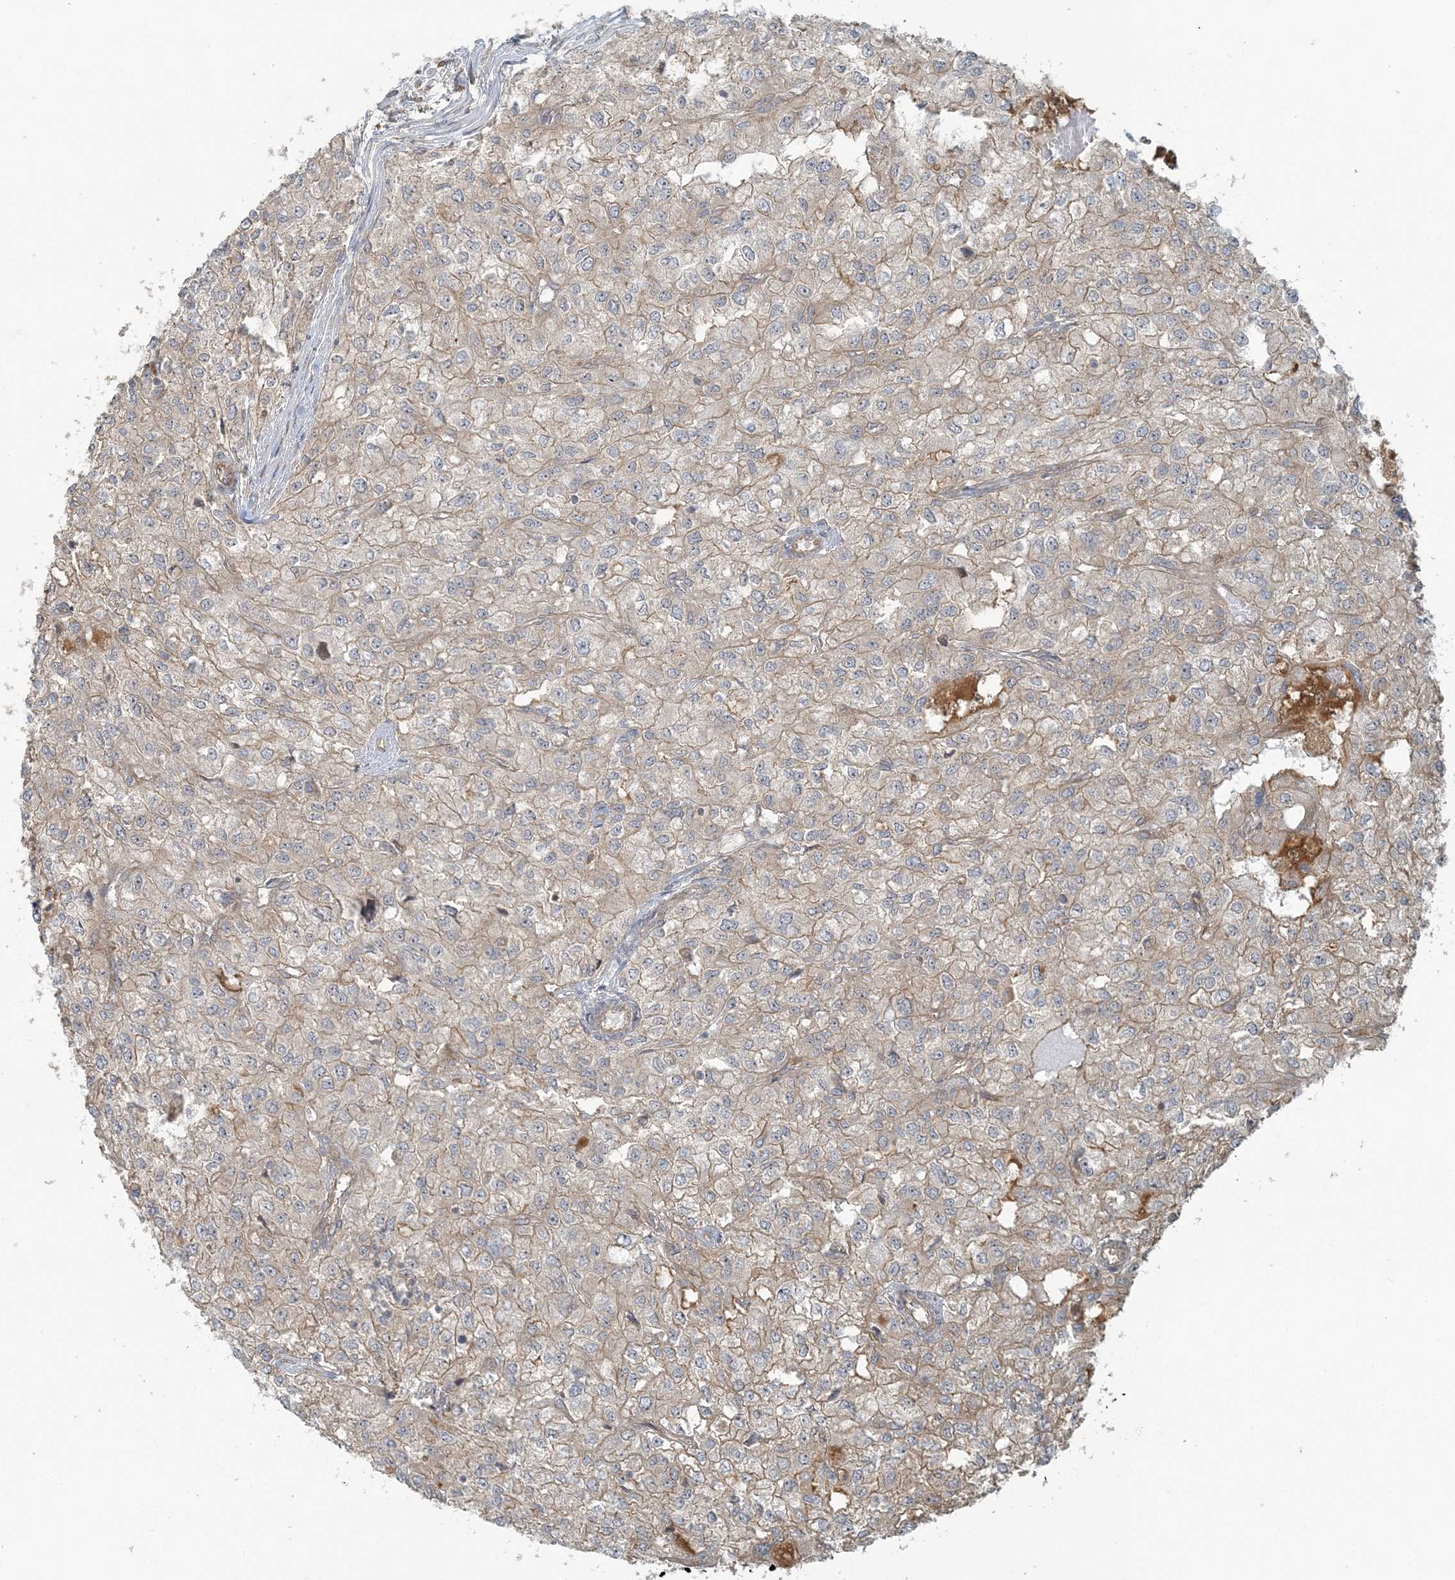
{"staining": {"intensity": "weak", "quantity": "25%-75%", "location": "cytoplasmic/membranous"}, "tissue": "renal cancer", "cell_type": "Tumor cells", "image_type": "cancer", "snomed": [{"axis": "morphology", "description": "Adenocarcinoma, NOS"}, {"axis": "topography", "description": "Kidney"}], "caption": "Immunohistochemical staining of human adenocarcinoma (renal) exhibits weak cytoplasmic/membranous protein positivity in approximately 25%-75% of tumor cells. Immunohistochemistry stains the protein in brown and the nuclei are stained blue.", "gene": "STIM2", "patient": {"sex": "female", "age": 54}}